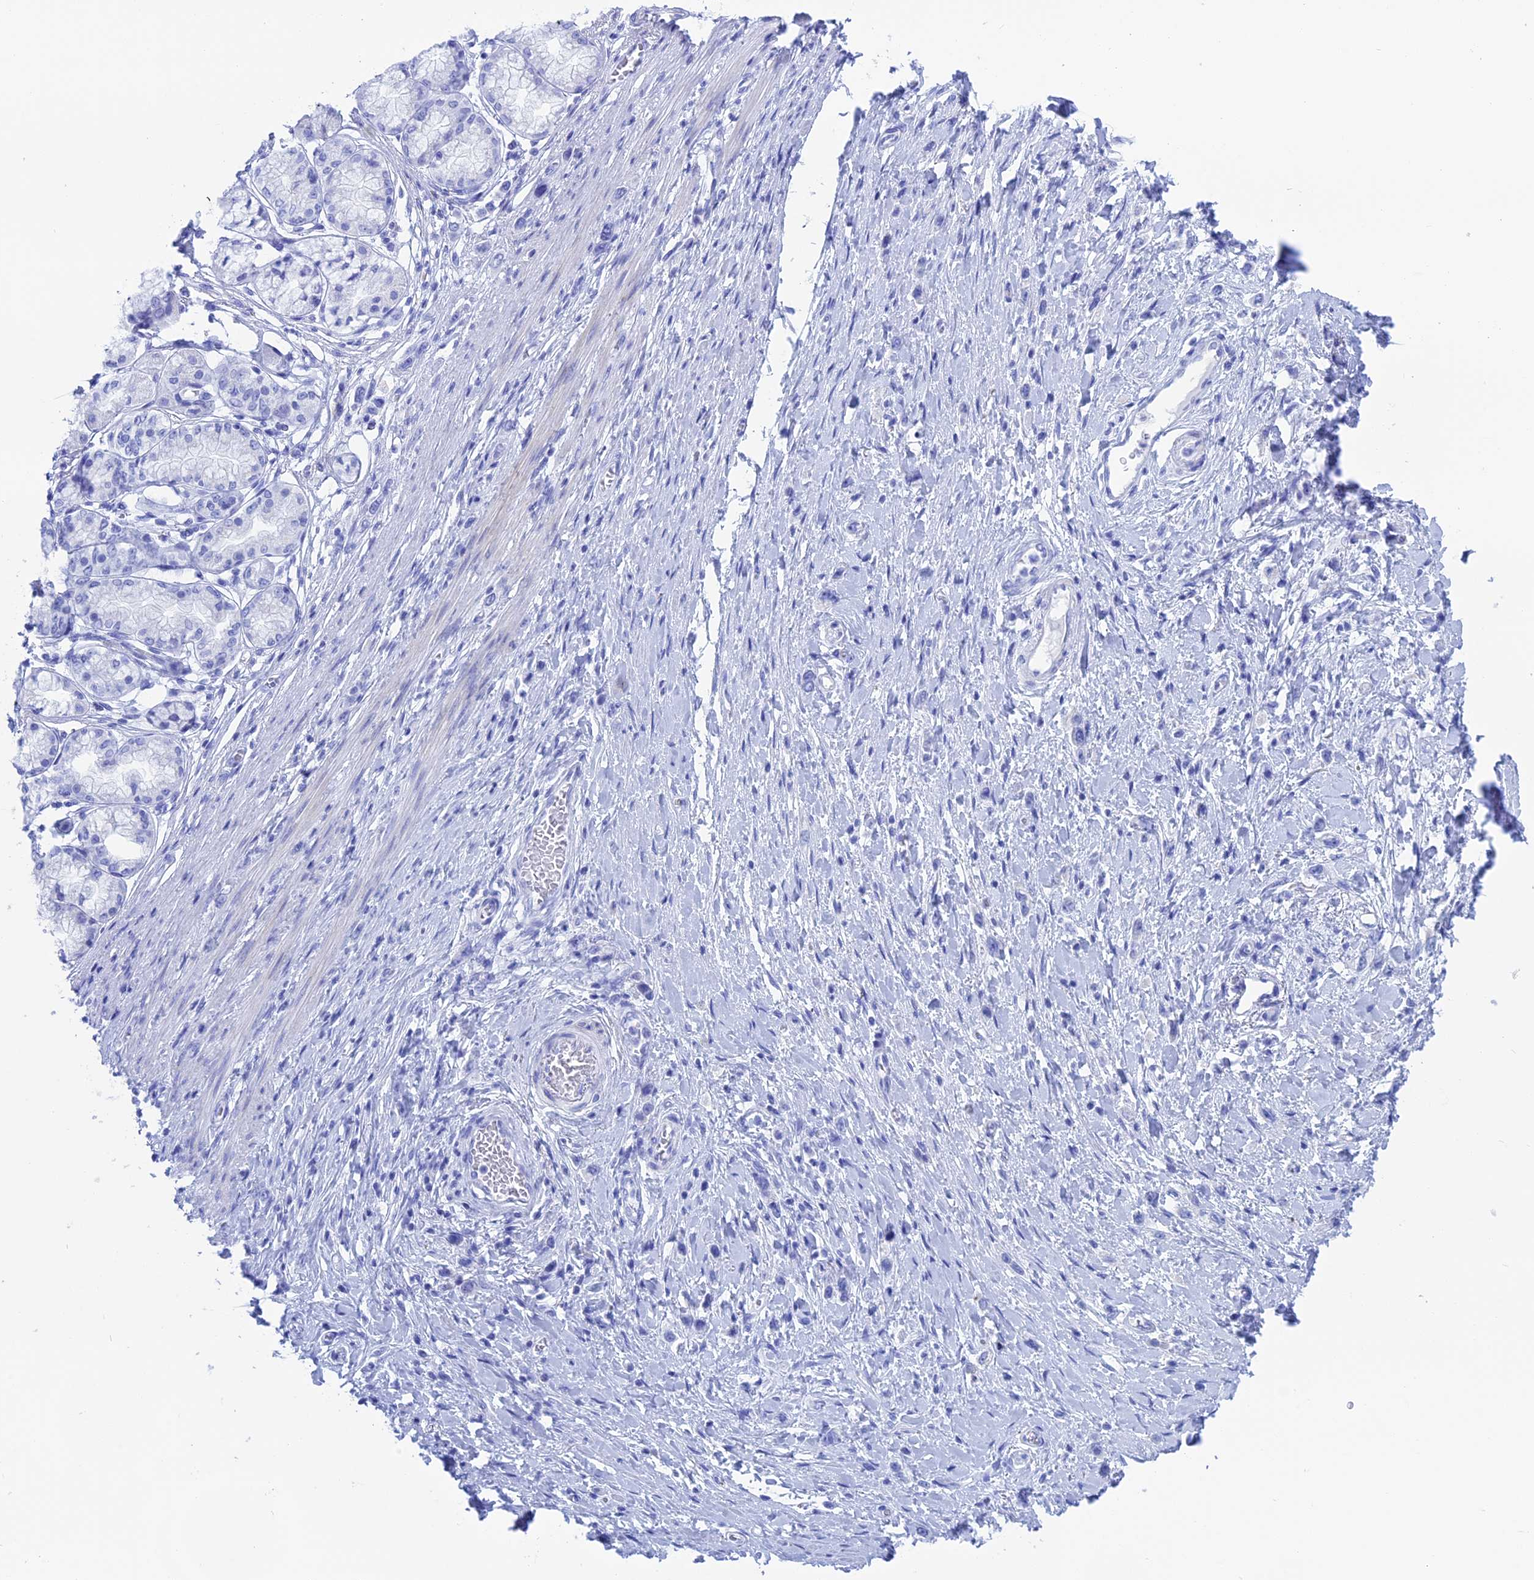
{"staining": {"intensity": "negative", "quantity": "none", "location": "none"}, "tissue": "stomach cancer", "cell_type": "Tumor cells", "image_type": "cancer", "snomed": [{"axis": "morphology", "description": "Adenocarcinoma, NOS"}, {"axis": "topography", "description": "Stomach"}], "caption": "Tumor cells show no significant expression in stomach adenocarcinoma.", "gene": "ERICH4", "patient": {"sex": "female", "age": 65}}